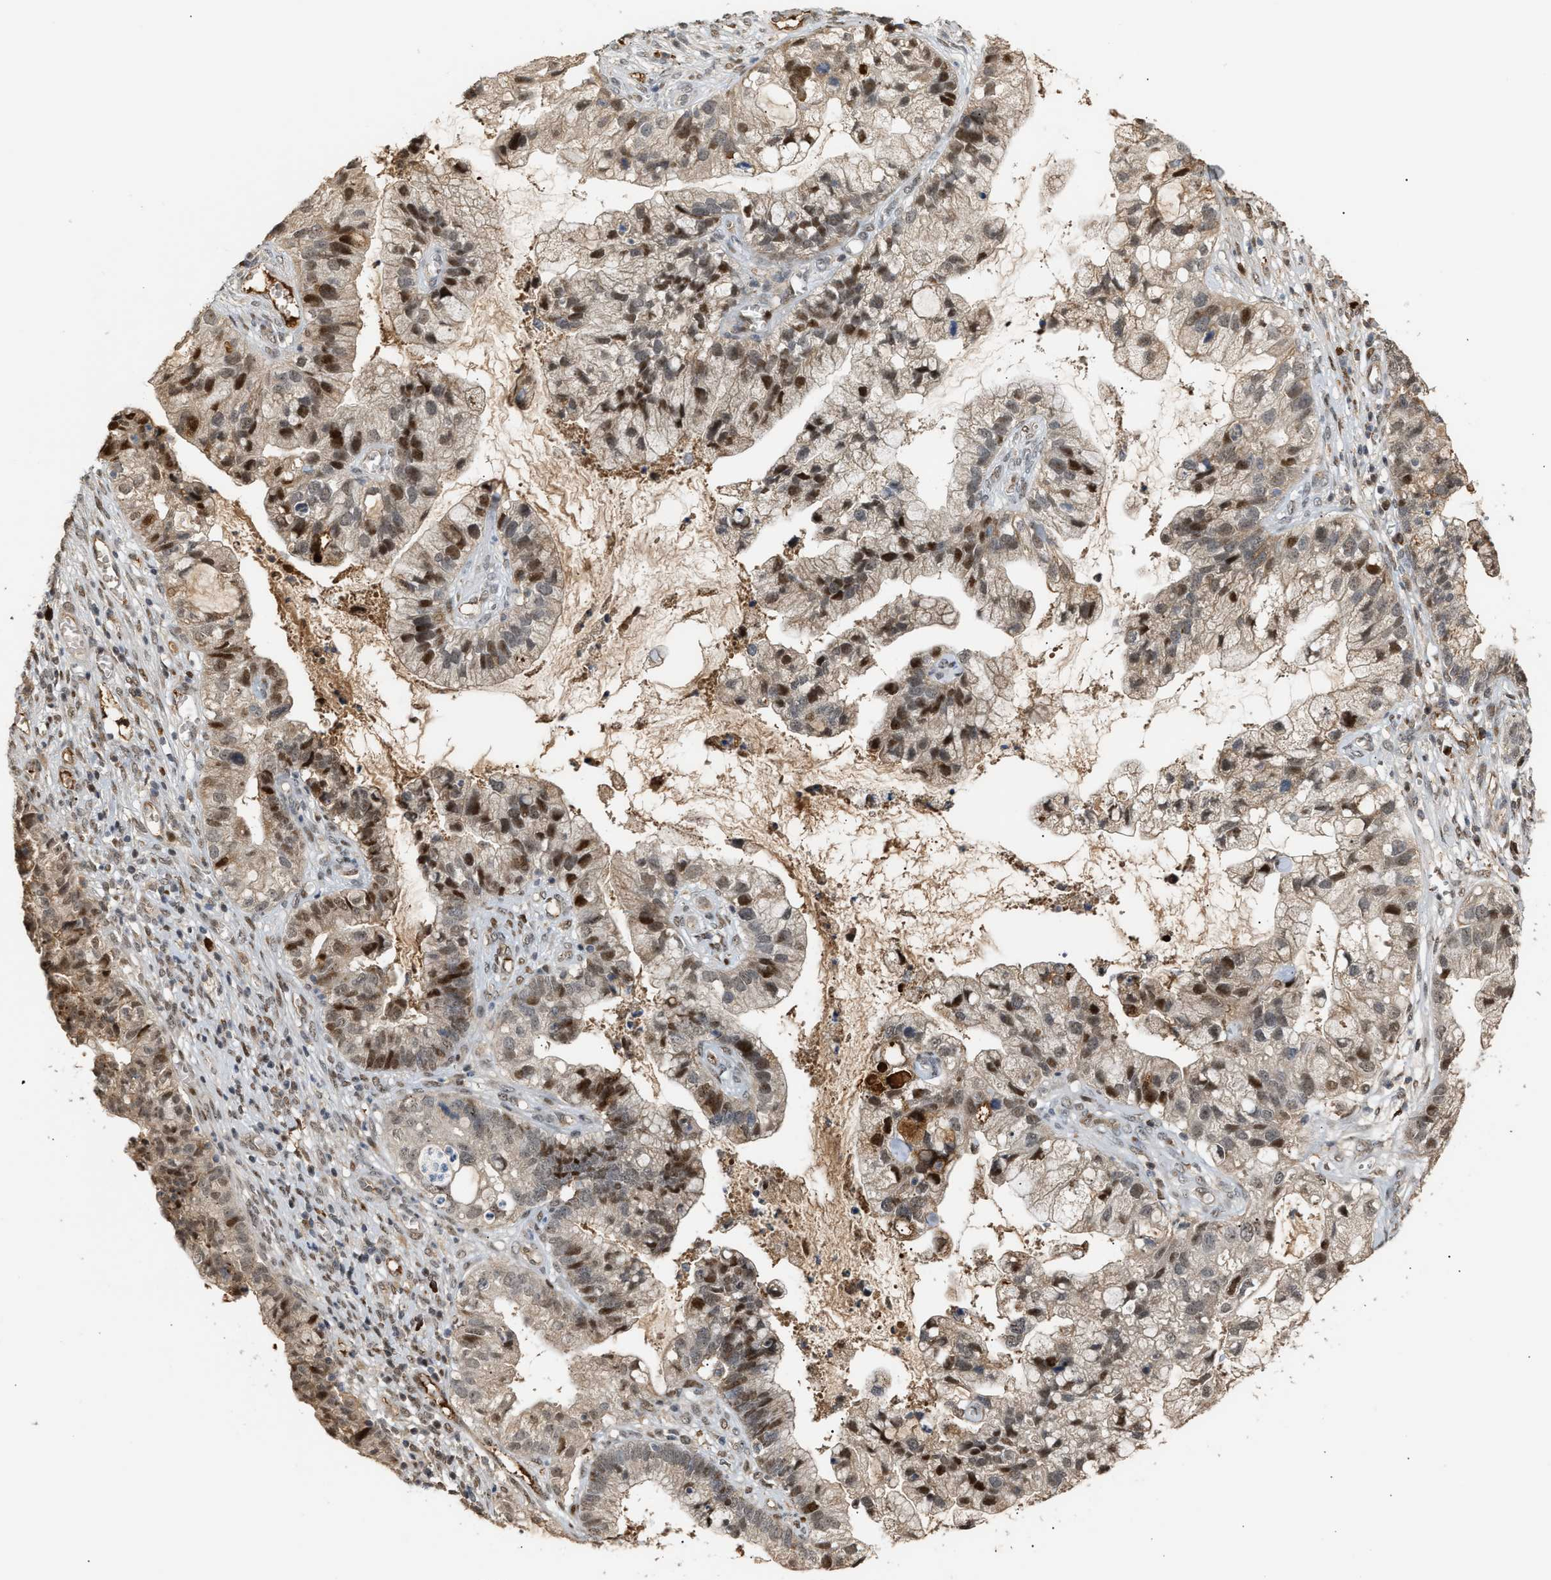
{"staining": {"intensity": "strong", "quantity": "25%-75%", "location": "nuclear"}, "tissue": "cervical cancer", "cell_type": "Tumor cells", "image_type": "cancer", "snomed": [{"axis": "morphology", "description": "Adenocarcinoma, NOS"}, {"axis": "topography", "description": "Cervix"}], "caption": "Immunohistochemistry (IHC) of cervical cancer (adenocarcinoma) demonstrates high levels of strong nuclear staining in about 25%-75% of tumor cells.", "gene": "ZFAND5", "patient": {"sex": "female", "age": 44}}